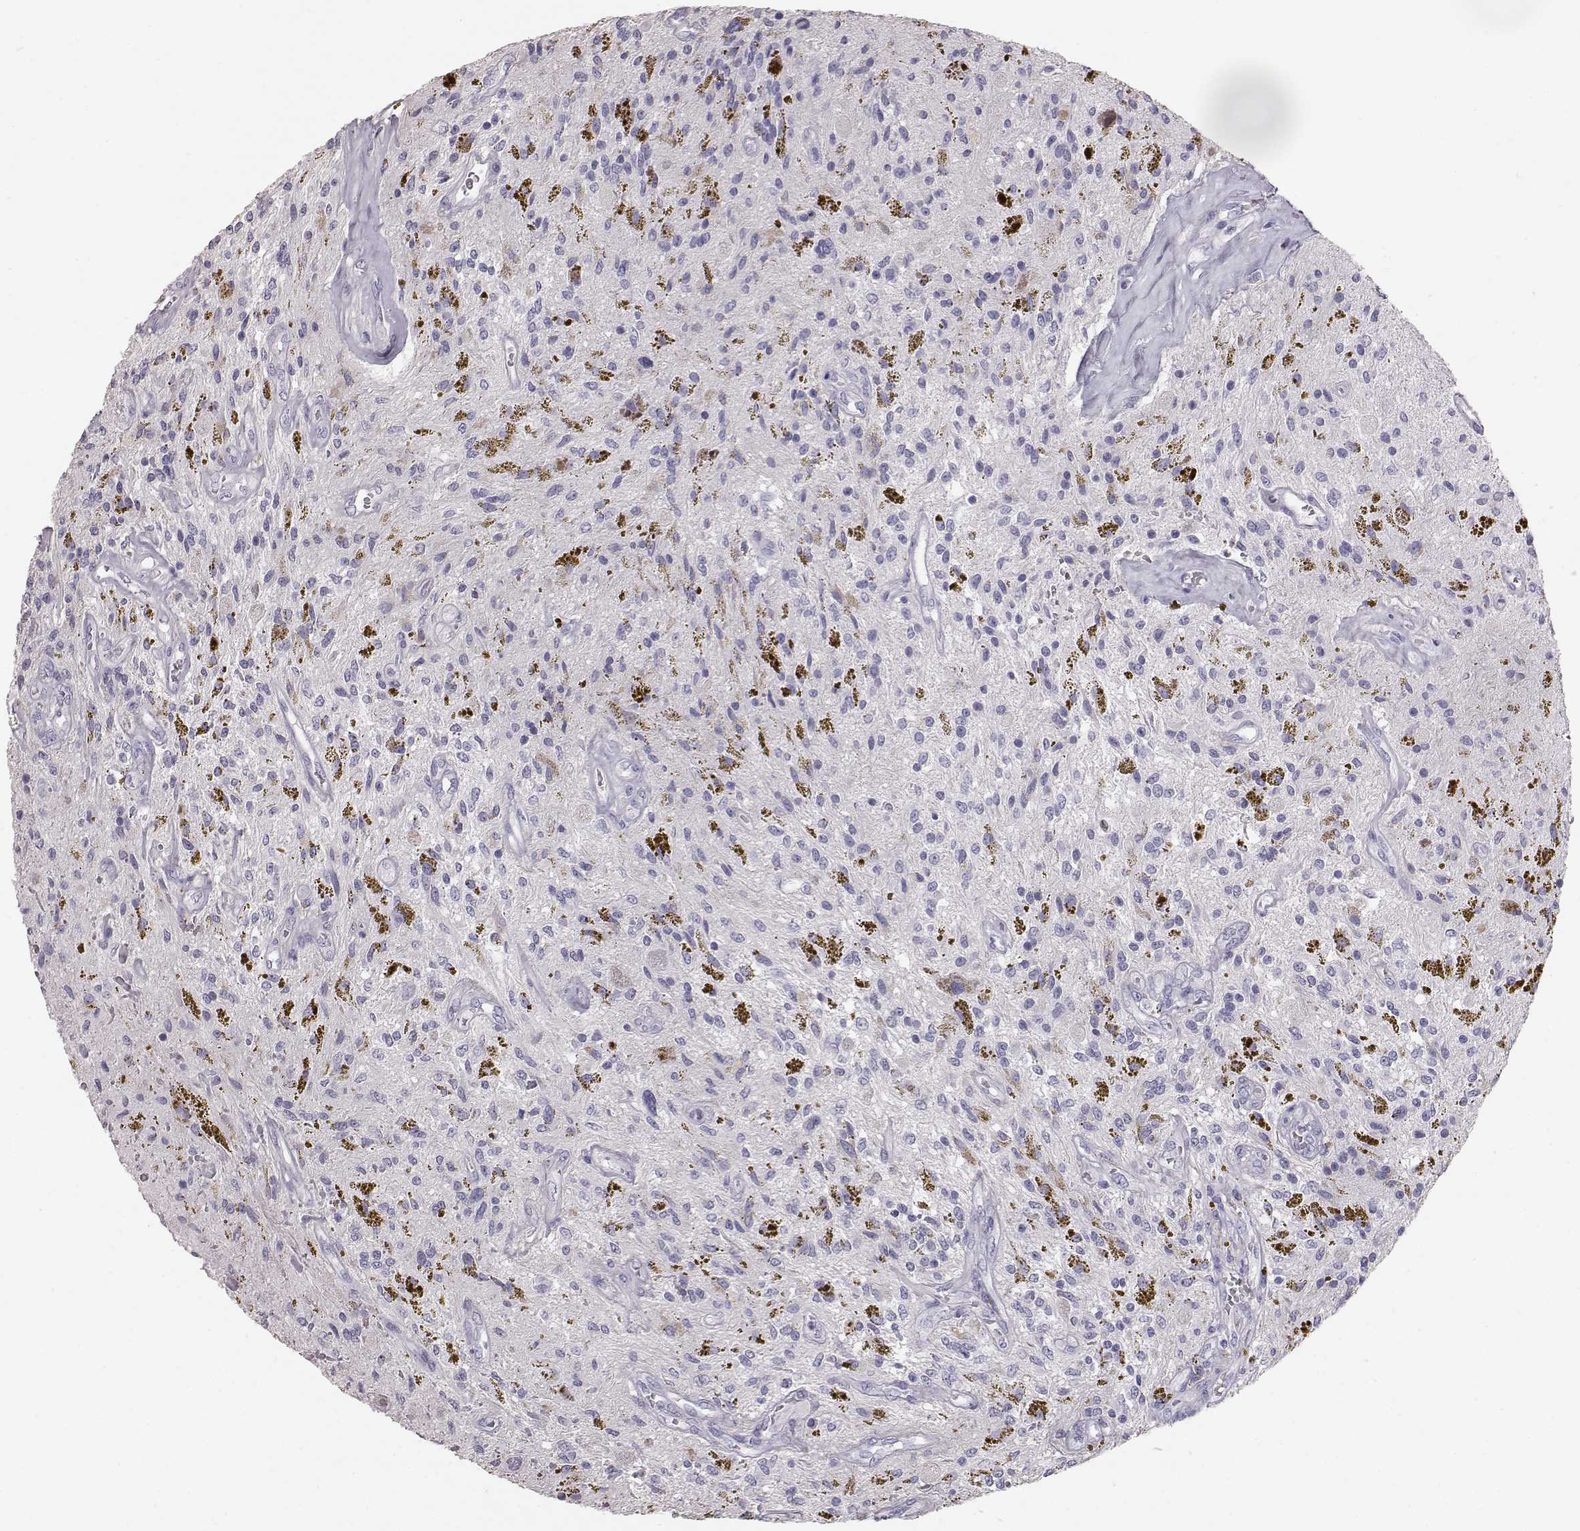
{"staining": {"intensity": "negative", "quantity": "none", "location": "none"}, "tissue": "glioma", "cell_type": "Tumor cells", "image_type": "cancer", "snomed": [{"axis": "morphology", "description": "Glioma, malignant, Low grade"}, {"axis": "topography", "description": "Cerebellum"}], "caption": "Human glioma stained for a protein using immunohistochemistry (IHC) exhibits no staining in tumor cells.", "gene": "KRT33A", "patient": {"sex": "female", "age": 14}}